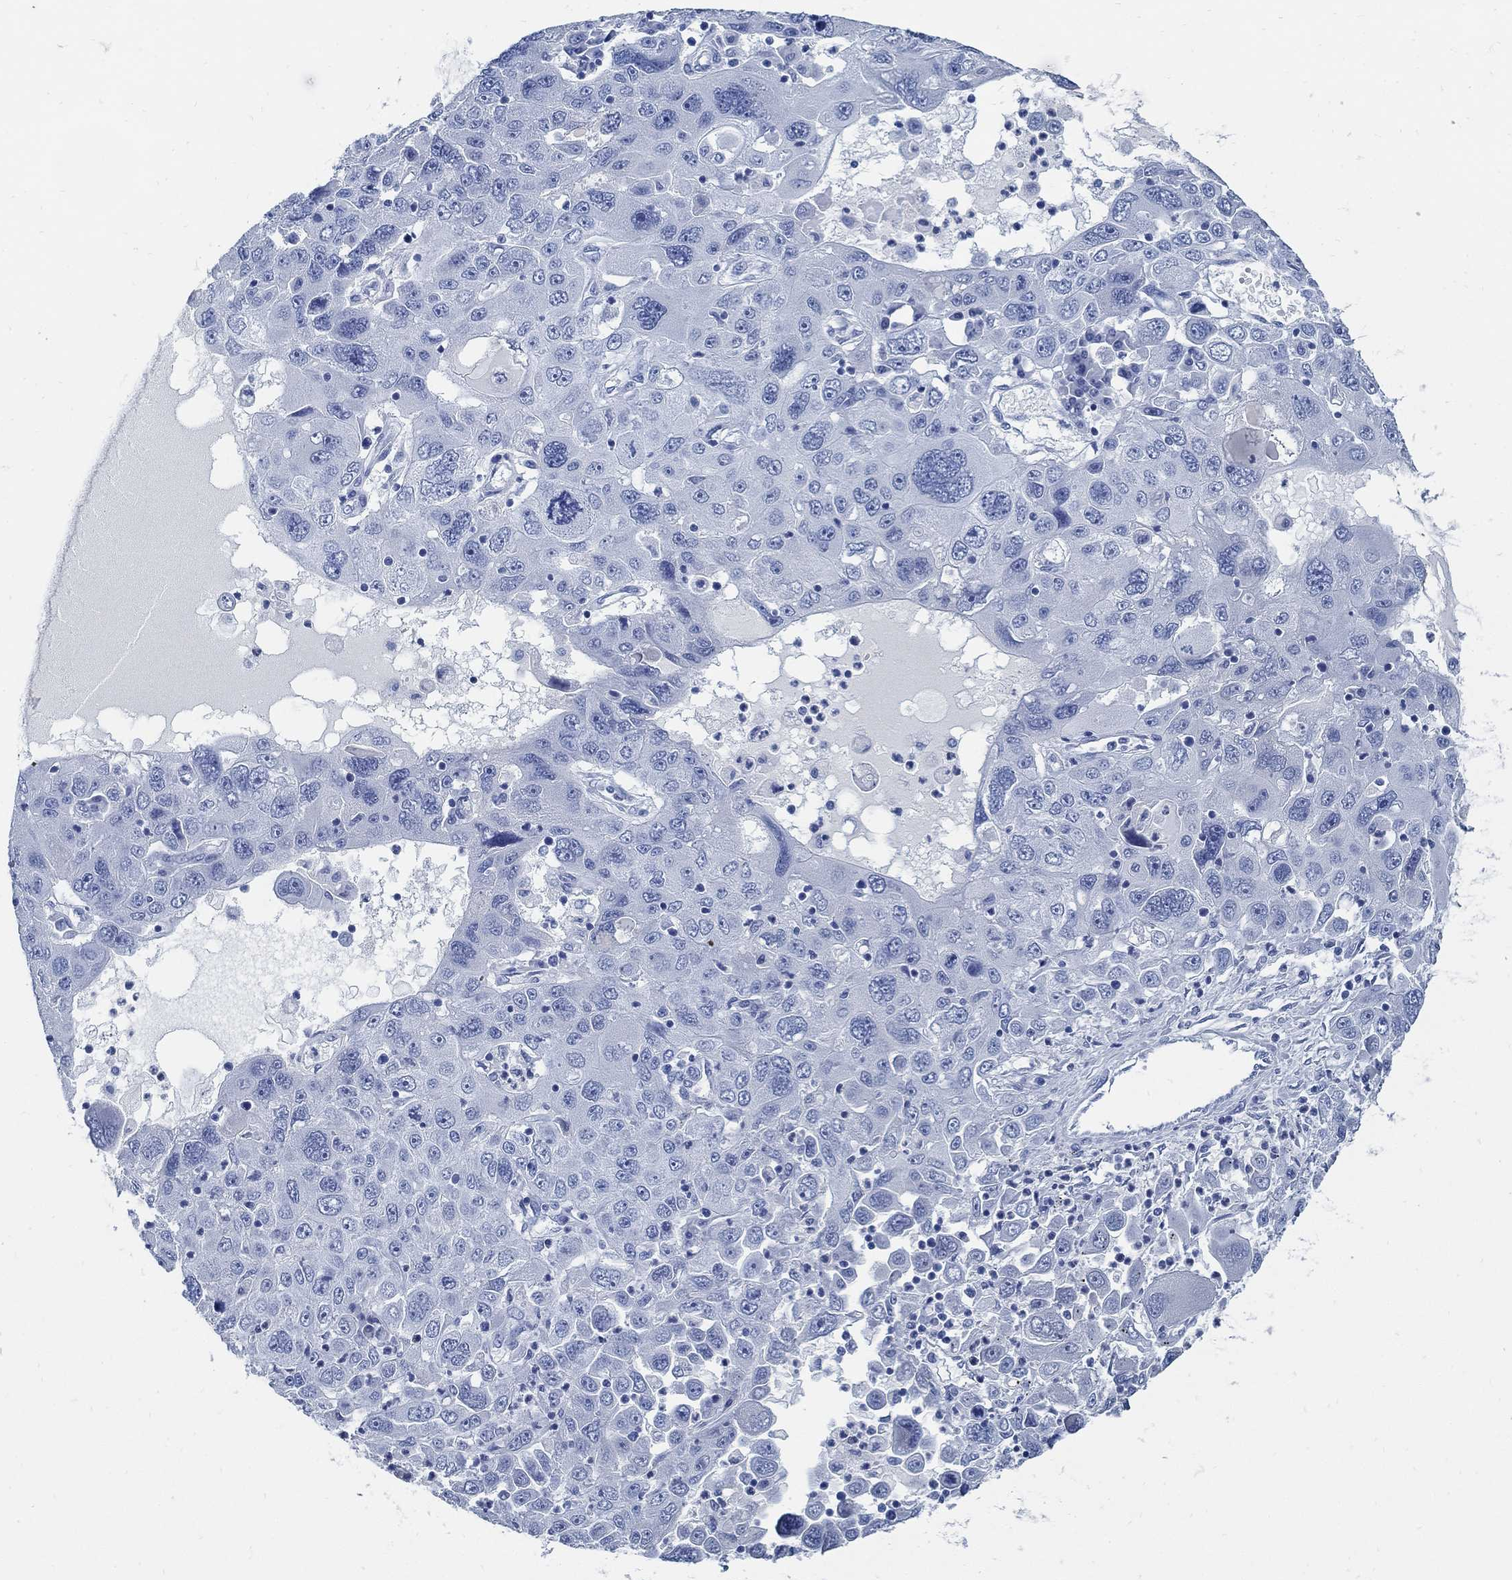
{"staining": {"intensity": "negative", "quantity": "none", "location": "none"}, "tissue": "stomach cancer", "cell_type": "Tumor cells", "image_type": "cancer", "snomed": [{"axis": "morphology", "description": "Adenocarcinoma, NOS"}, {"axis": "topography", "description": "Stomach"}], "caption": "This is an immunohistochemistry (IHC) image of human stomach cancer (adenocarcinoma). There is no positivity in tumor cells.", "gene": "SLC45A1", "patient": {"sex": "male", "age": 56}}